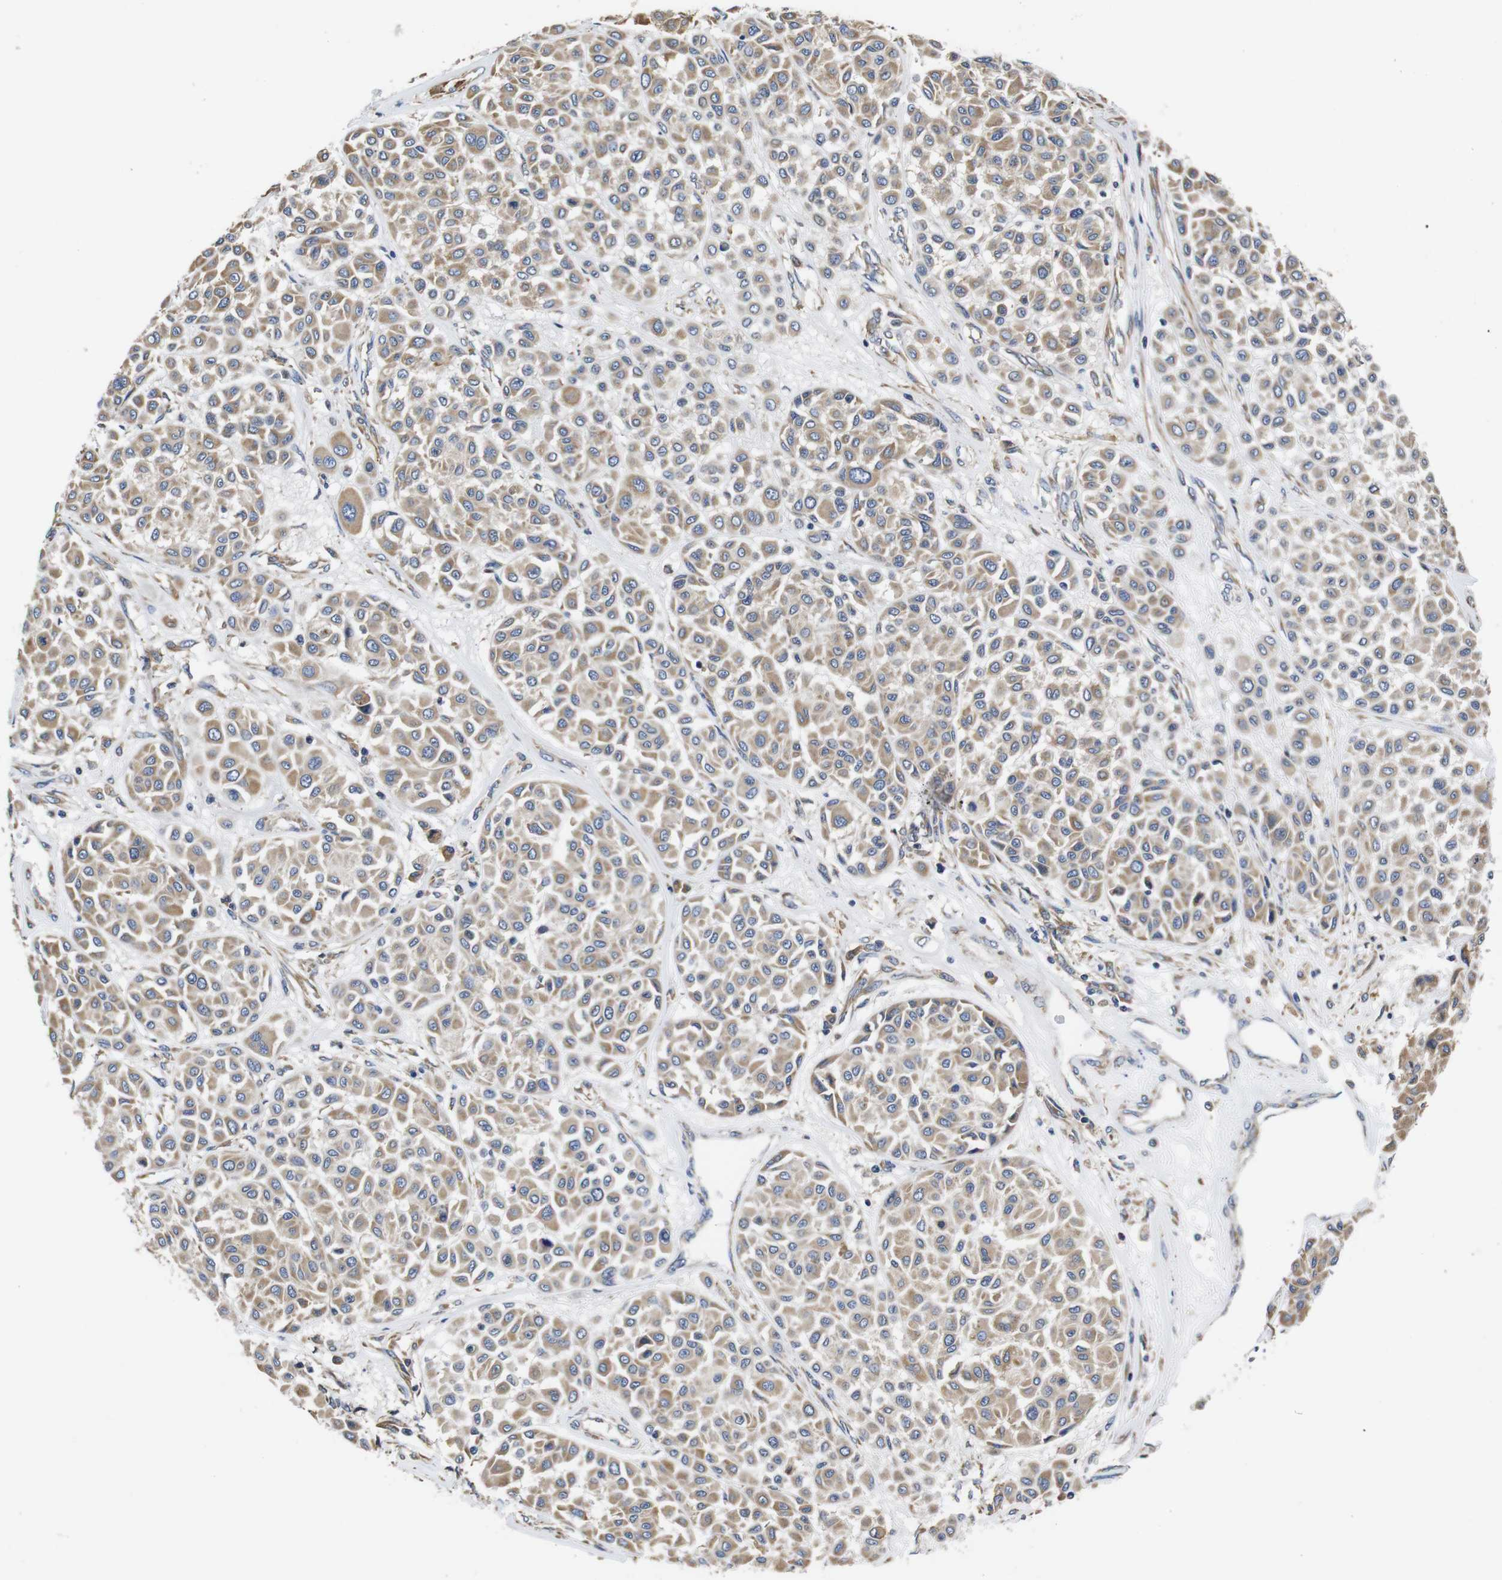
{"staining": {"intensity": "moderate", "quantity": ">75%", "location": "cytoplasmic/membranous"}, "tissue": "melanoma", "cell_type": "Tumor cells", "image_type": "cancer", "snomed": [{"axis": "morphology", "description": "Malignant melanoma, Metastatic site"}, {"axis": "topography", "description": "Soft tissue"}], "caption": "Tumor cells demonstrate medium levels of moderate cytoplasmic/membranous staining in approximately >75% of cells in malignant melanoma (metastatic site).", "gene": "MARCHF7", "patient": {"sex": "male", "age": 41}}